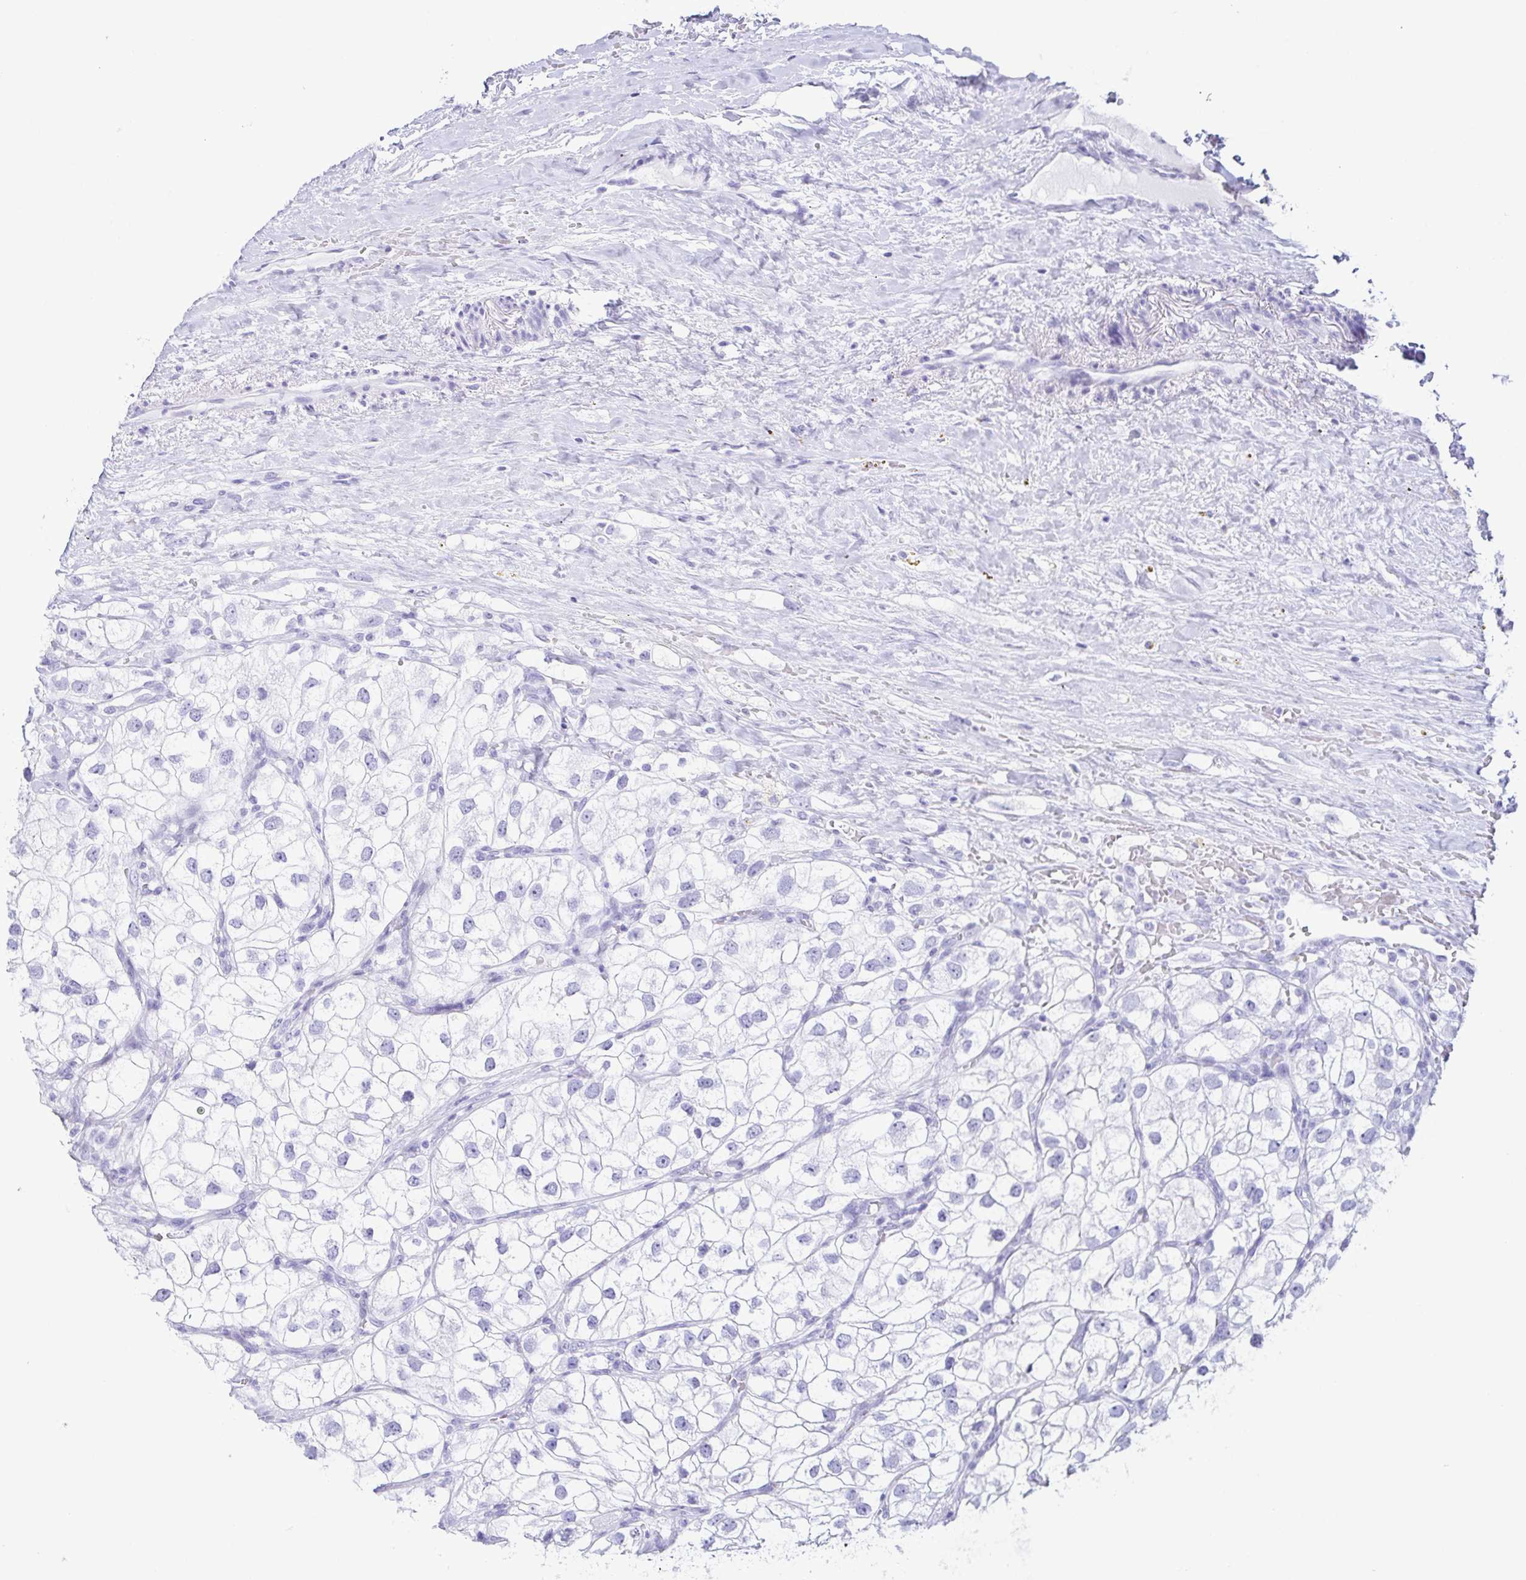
{"staining": {"intensity": "negative", "quantity": "none", "location": "none"}, "tissue": "renal cancer", "cell_type": "Tumor cells", "image_type": "cancer", "snomed": [{"axis": "morphology", "description": "Adenocarcinoma, NOS"}, {"axis": "topography", "description": "Kidney"}], "caption": "This is an immunohistochemistry histopathology image of renal cancer. There is no expression in tumor cells.", "gene": "CD164L2", "patient": {"sex": "male", "age": 59}}